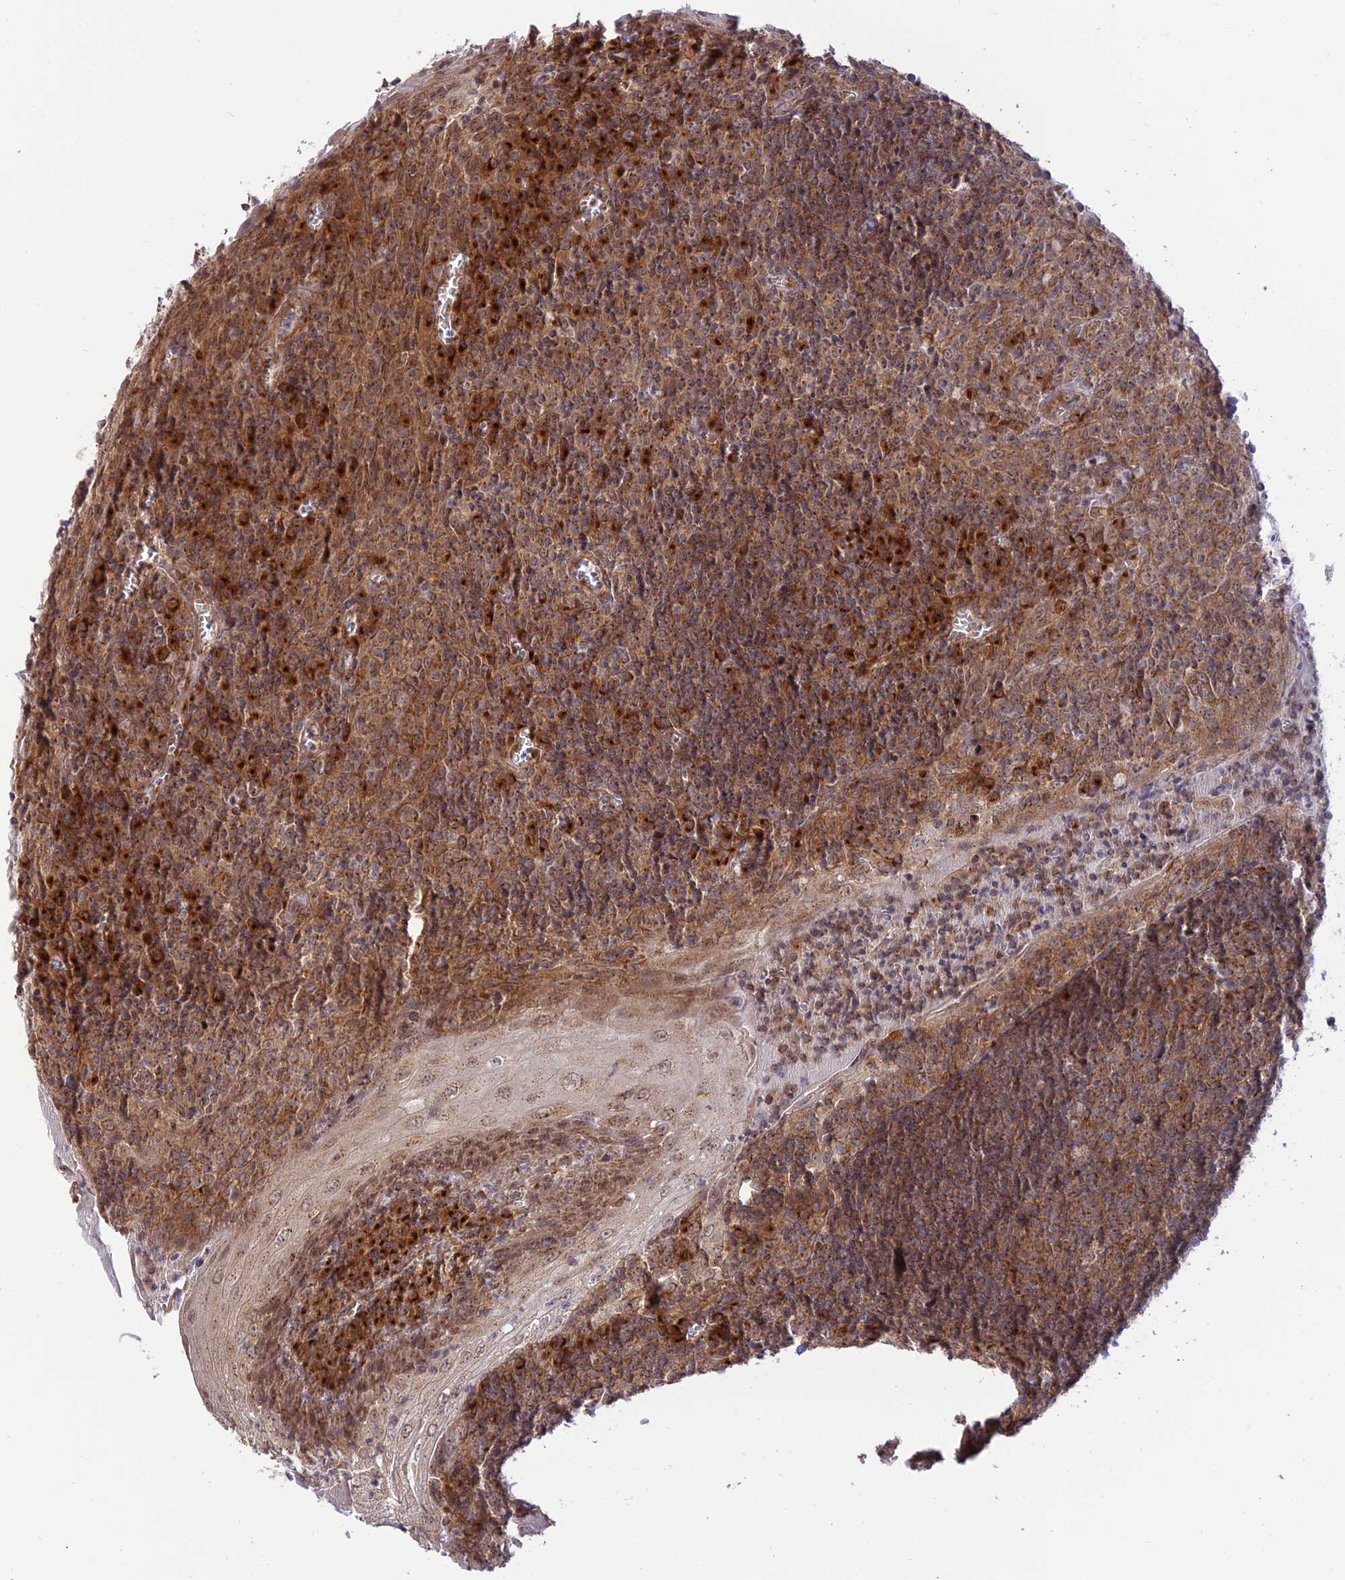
{"staining": {"intensity": "moderate", "quantity": ">75%", "location": "cytoplasmic/membranous"}, "tissue": "tonsil", "cell_type": "Germinal center cells", "image_type": "normal", "snomed": [{"axis": "morphology", "description": "Normal tissue, NOS"}, {"axis": "topography", "description": "Tonsil"}], "caption": "This is a photomicrograph of IHC staining of benign tonsil, which shows moderate expression in the cytoplasmic/membranous of germinal center cells.", "gene": "GOLGA3", "patient": {"sex": "male", "age": 37}}